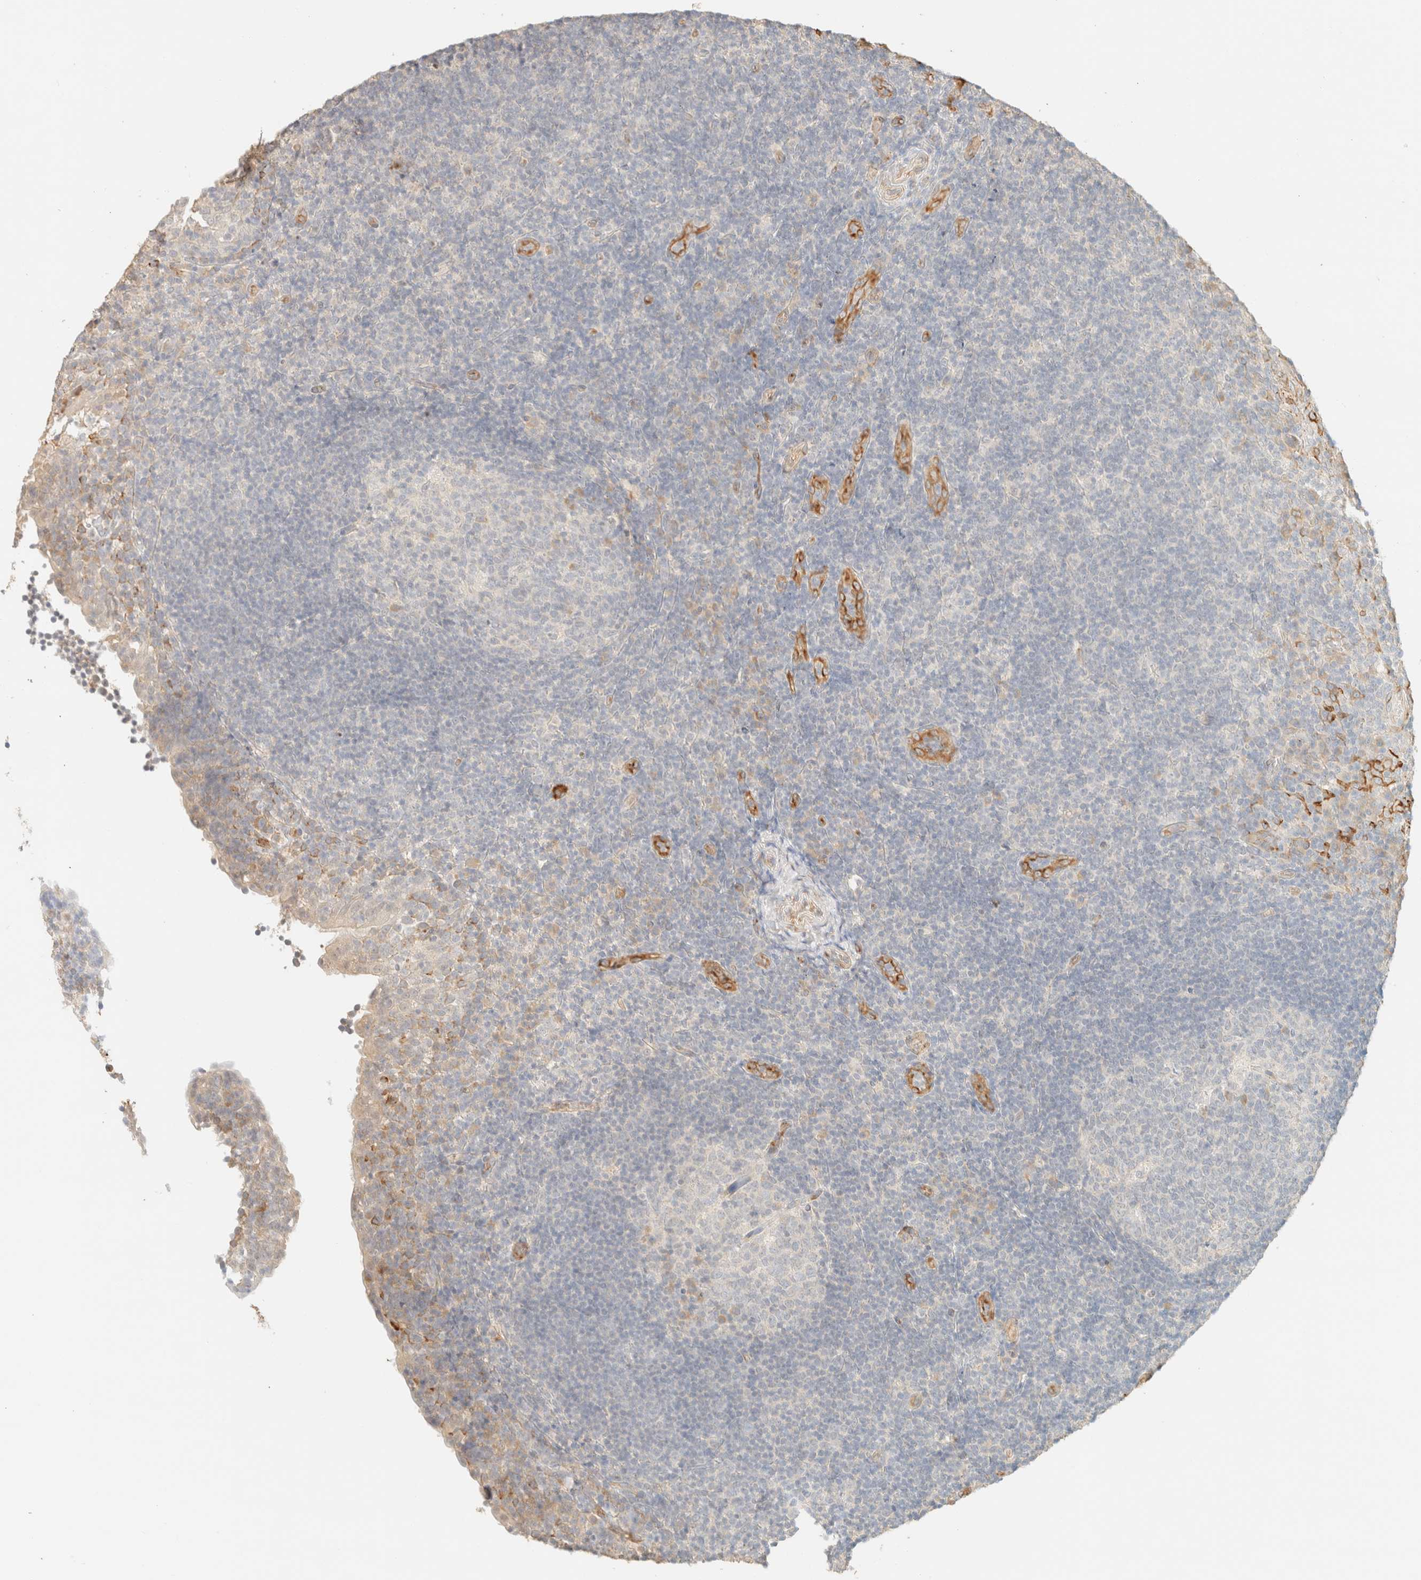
{"staining": {"intensity": "negative", "quantity": "none", "location": "none"}, "tissue": "tonsil", "cell_type": "Germinal center cells", "image_type": "normal", "snomed": [{"axis": "morphology", "description": "Normal tissue, NOS"}, {"axis": "topography", "description": "Tonsil"}], "caption": "An image of human tonsil is negative for staining in germinal center cells.", "gene": "SPARCL1", "patient": {"sex": "female", "age": 40}}